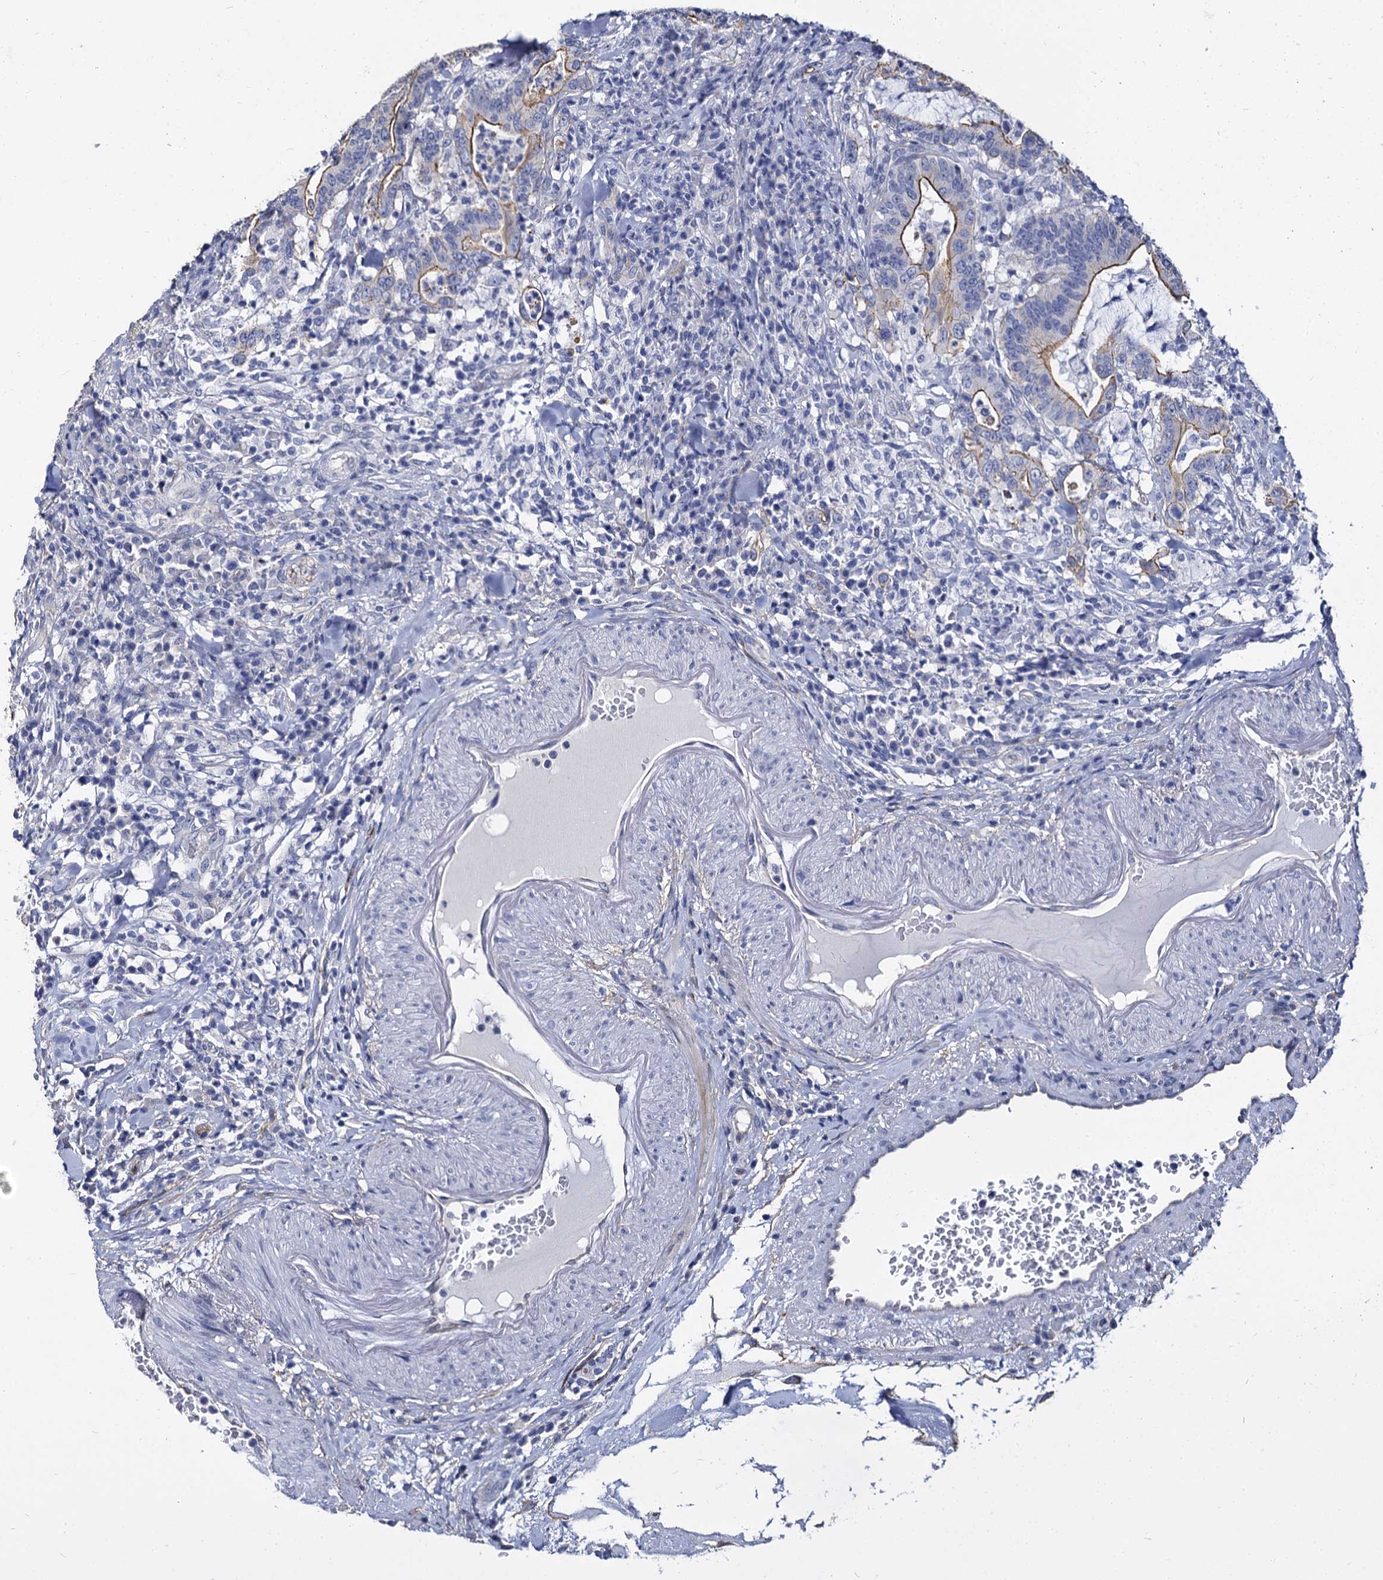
{"staining": {"intensity": "moderate", "quantity": "25%-75%", "location": "cytoplasmic/membranous"}, "tissue": "colorectal cancer", "cell_type": "Tumor cells", "image_type": "cancer", "snomed": [{"axis": "morphology", "description": "Adenocarcinoma, NOS"}, {"axis": "topography", "description": "Colon"}], "caption": "The micrograph demonstrates a brown stain indicating the presence of a protein in the cytoplasmic/membranous of tumor cells in adenocarcinoma (colorectal).", "gene": "CBFB", "patient": {"sex": "female", "age": 66}}